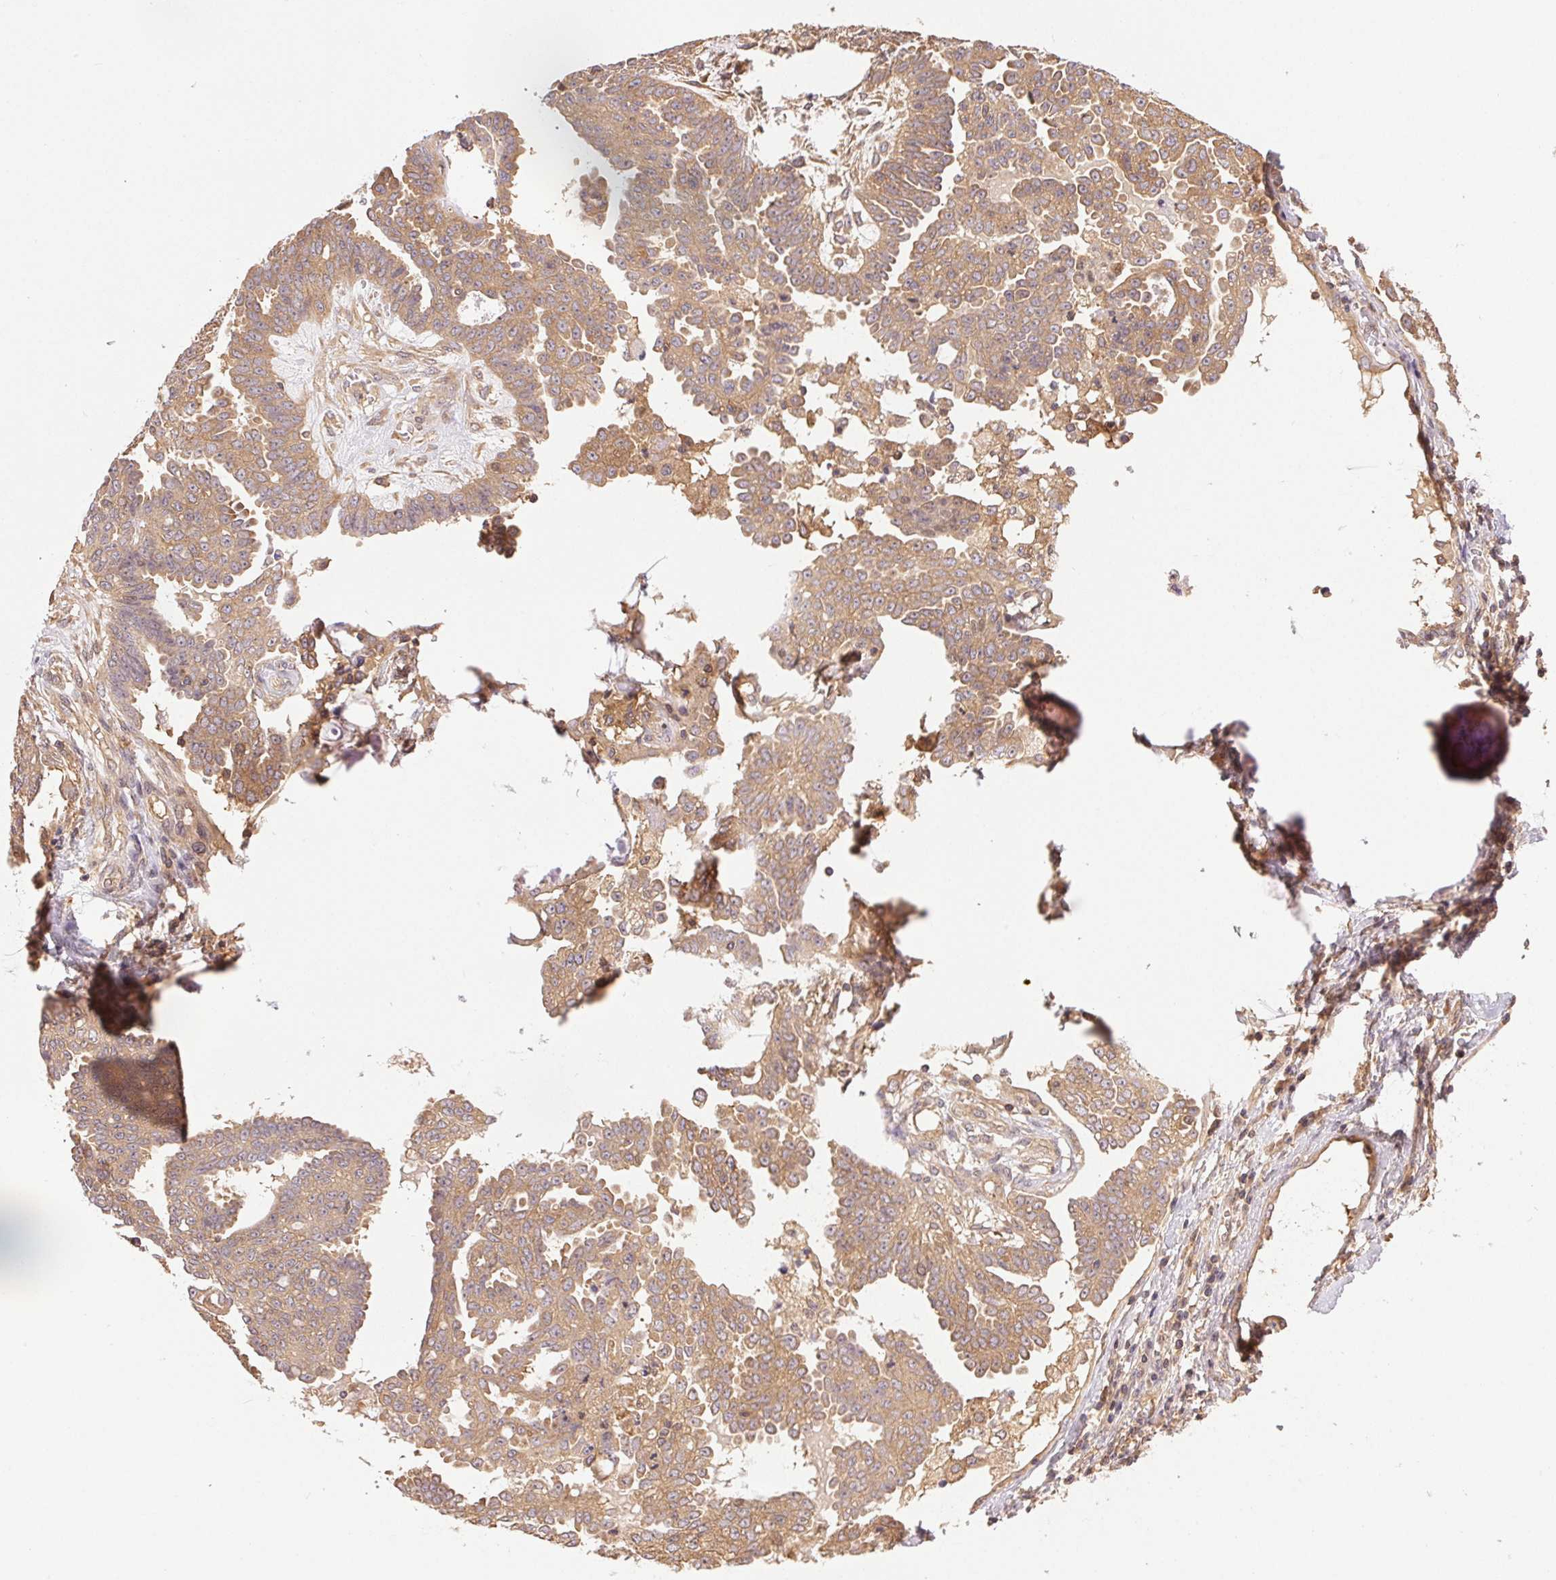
{"staining": {"intensity": "weak", "quantity": ">75%", "location": "cytoplasmic/membranous"}, "tissue": "ovarian cancer", "cell_type": "Tumor cells", "image_type": "cancer", "snomed": [{"axis": "morphology", "description": "Cystadenocarcinoma, serous, NOS"}, {"axis": "topography", "description": "Ovary"}], "caption": "Brown immunohistochemical staining in ovarian cancer exhibits weak cytoplasmic/membranous positivity in about >75% of tumor cells. The protein of interest is stained brown, and the nuclei are stained in blue (DAB (3,3'-diaminobenzidine) IHC with brightfield microscopy, high magnification).", "gene": "GDI2", "patient": {"sex": "female", "age": 71}}